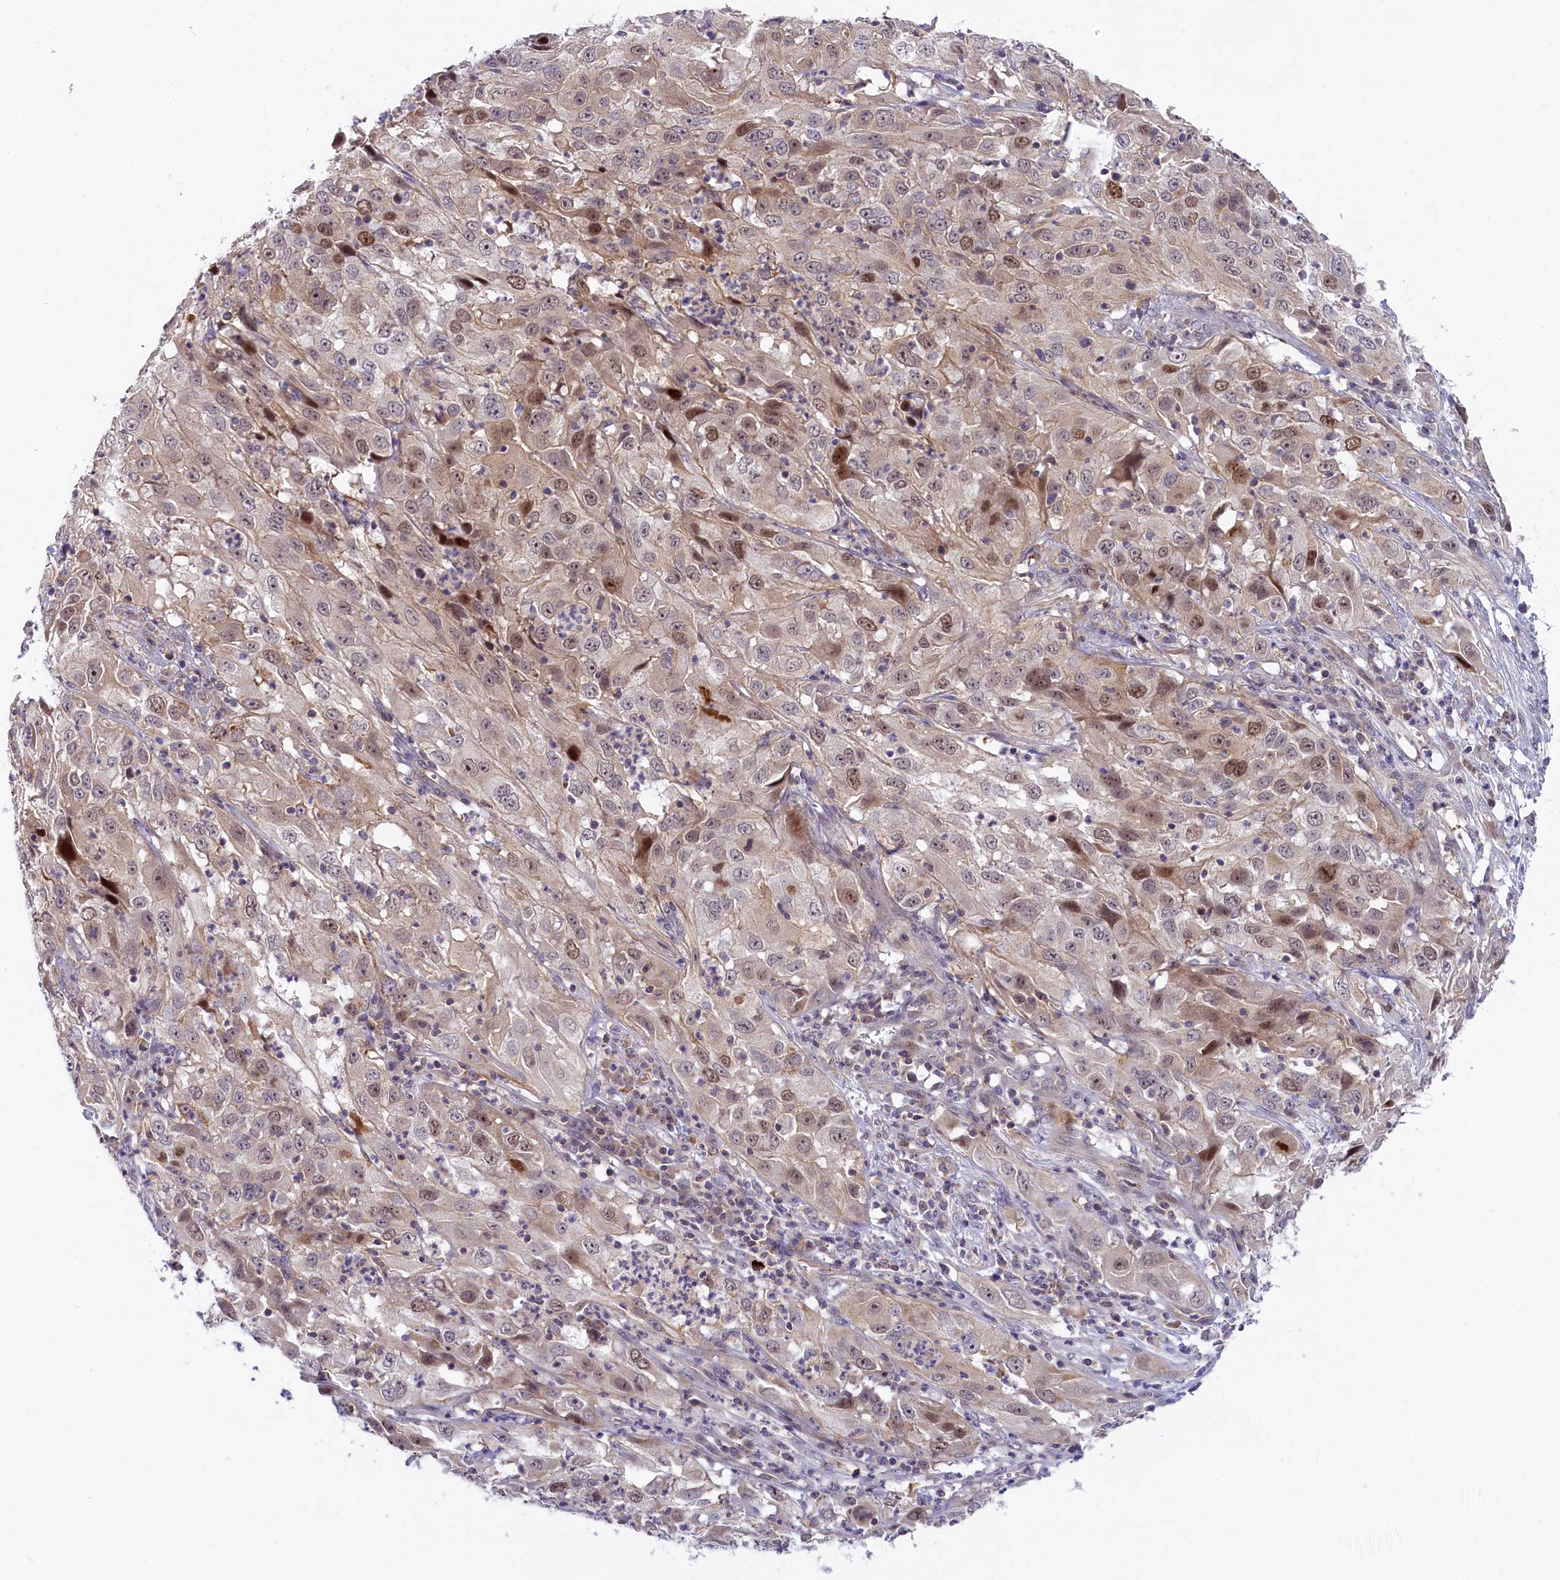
{"staining": {"intensity": "moderate", "quantity": "25%-75%", "location": "cytoplasmic/membranous,nuclear"}, "tissue": "cervical cancer", "cell_type": "Tumor cells", "image_type": "cancer", "snomed": [{"axis": "morphology", "description": "Squamous cell carcinoma, NOS"}, {"axis": "topography", "description": "Cervix"}], "caption": "A high-resolution photomicrograph shows immunohistochemistry (IHC) staining of cervical squamous cell carcinoma, which shows moderate cytoplasmic/membranous and nuclear positivity in about 25%-75% of tumor cells.", "gene": "CCL23", "patient": {"sex": "female", "age": 32}}